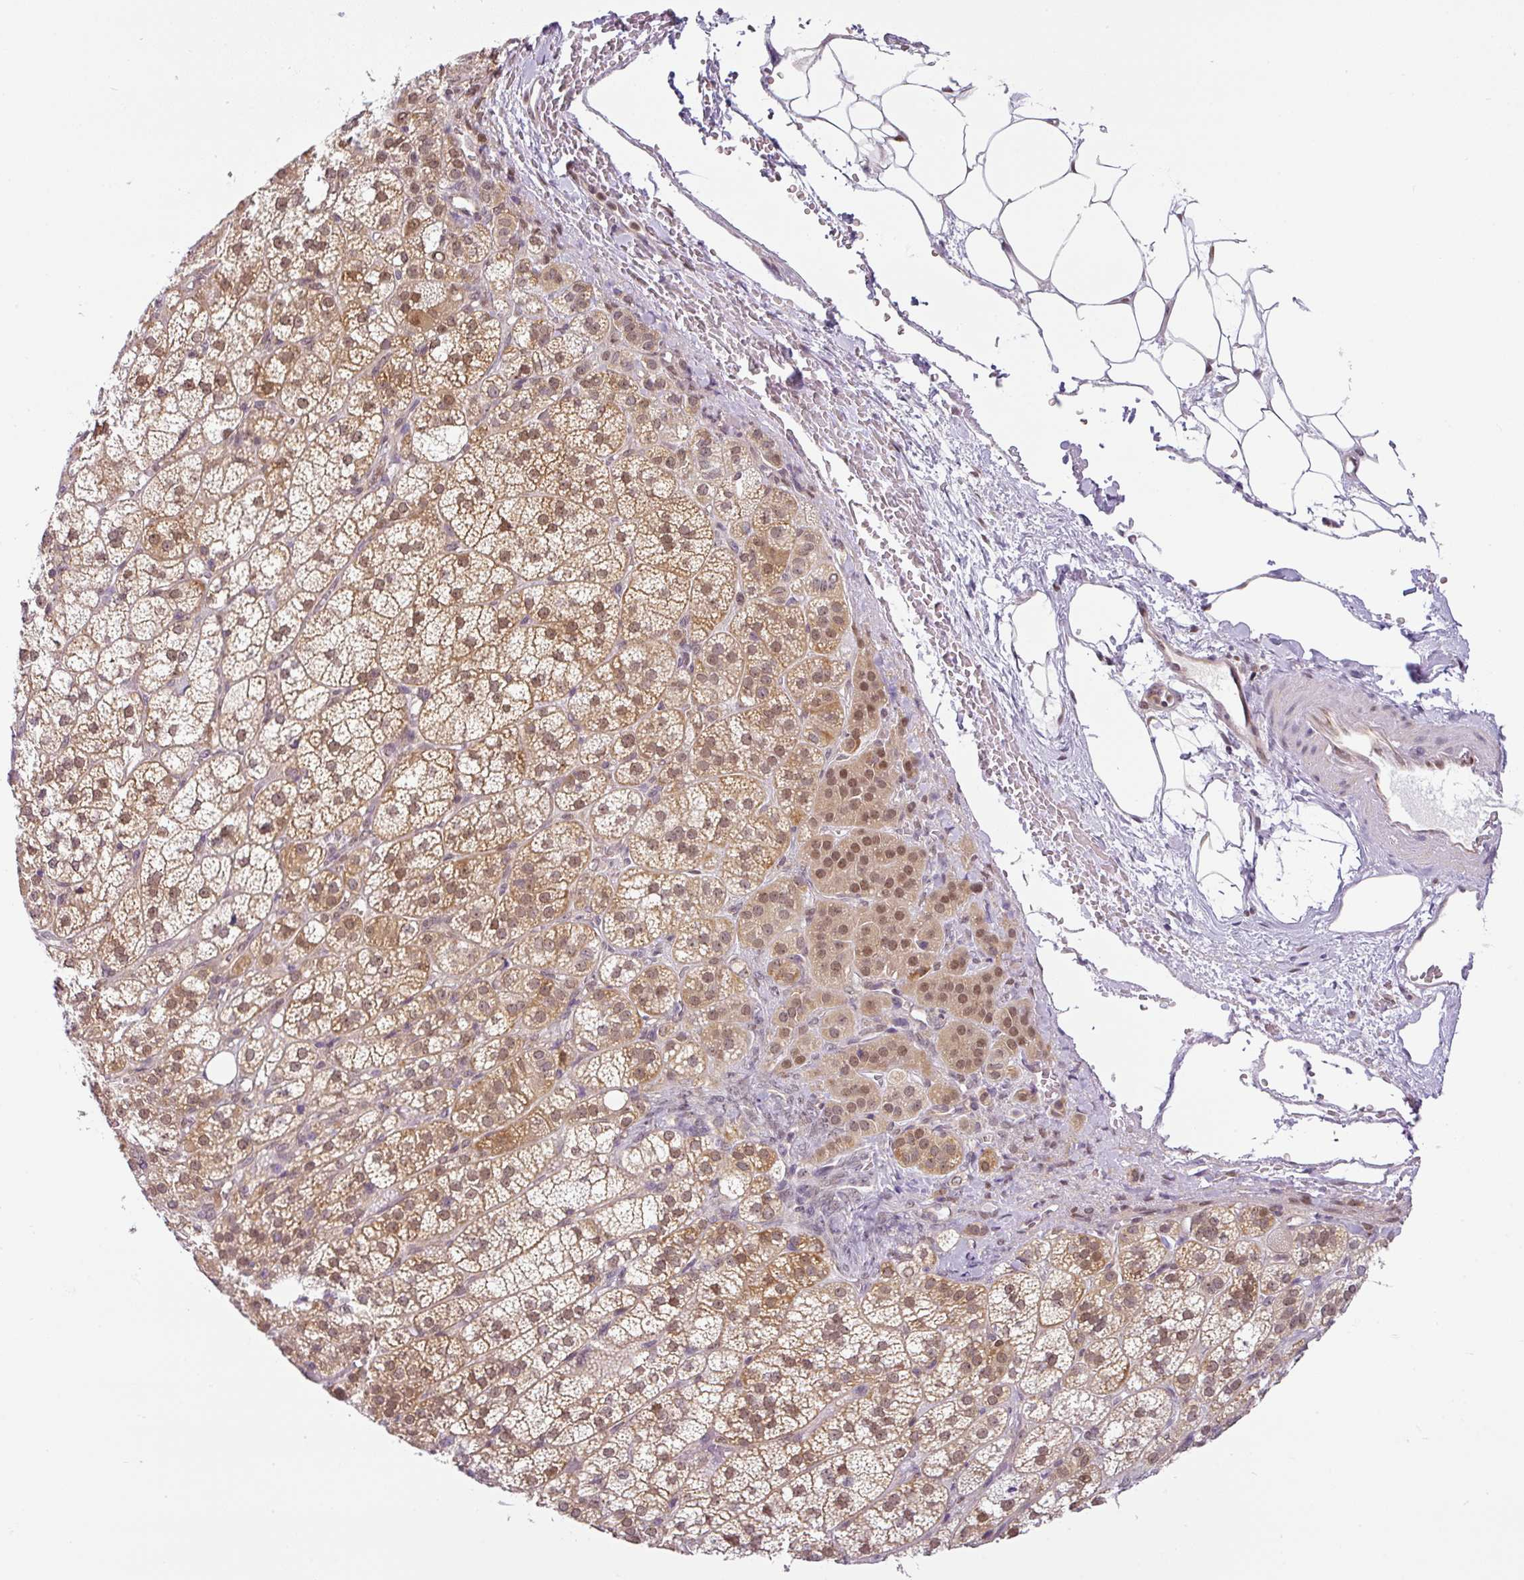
{"staining": {"intensity": "moderate", "quantity": ">75%", "location": "cytoplasmic/membranous,nuclear"}, "tissue": "adrenal gland", "cell_type": "Glandular cells", "image_type": "normal", "snomed": [{"axis": "morphology", "description": "Normal tissue, NOS"}, {"axis": "topography", "description": "Adrenal gland"}], "caption": "This is a micrograph of immunohistochemistry (IHC) staining of unremarkable adrenal gland, which shows moderate positivity in the cytoplasmic/membranous,nuclear of glandular cells.", "gene": "NDUFB2", "patient": {"sex": "female", "age": 60}}